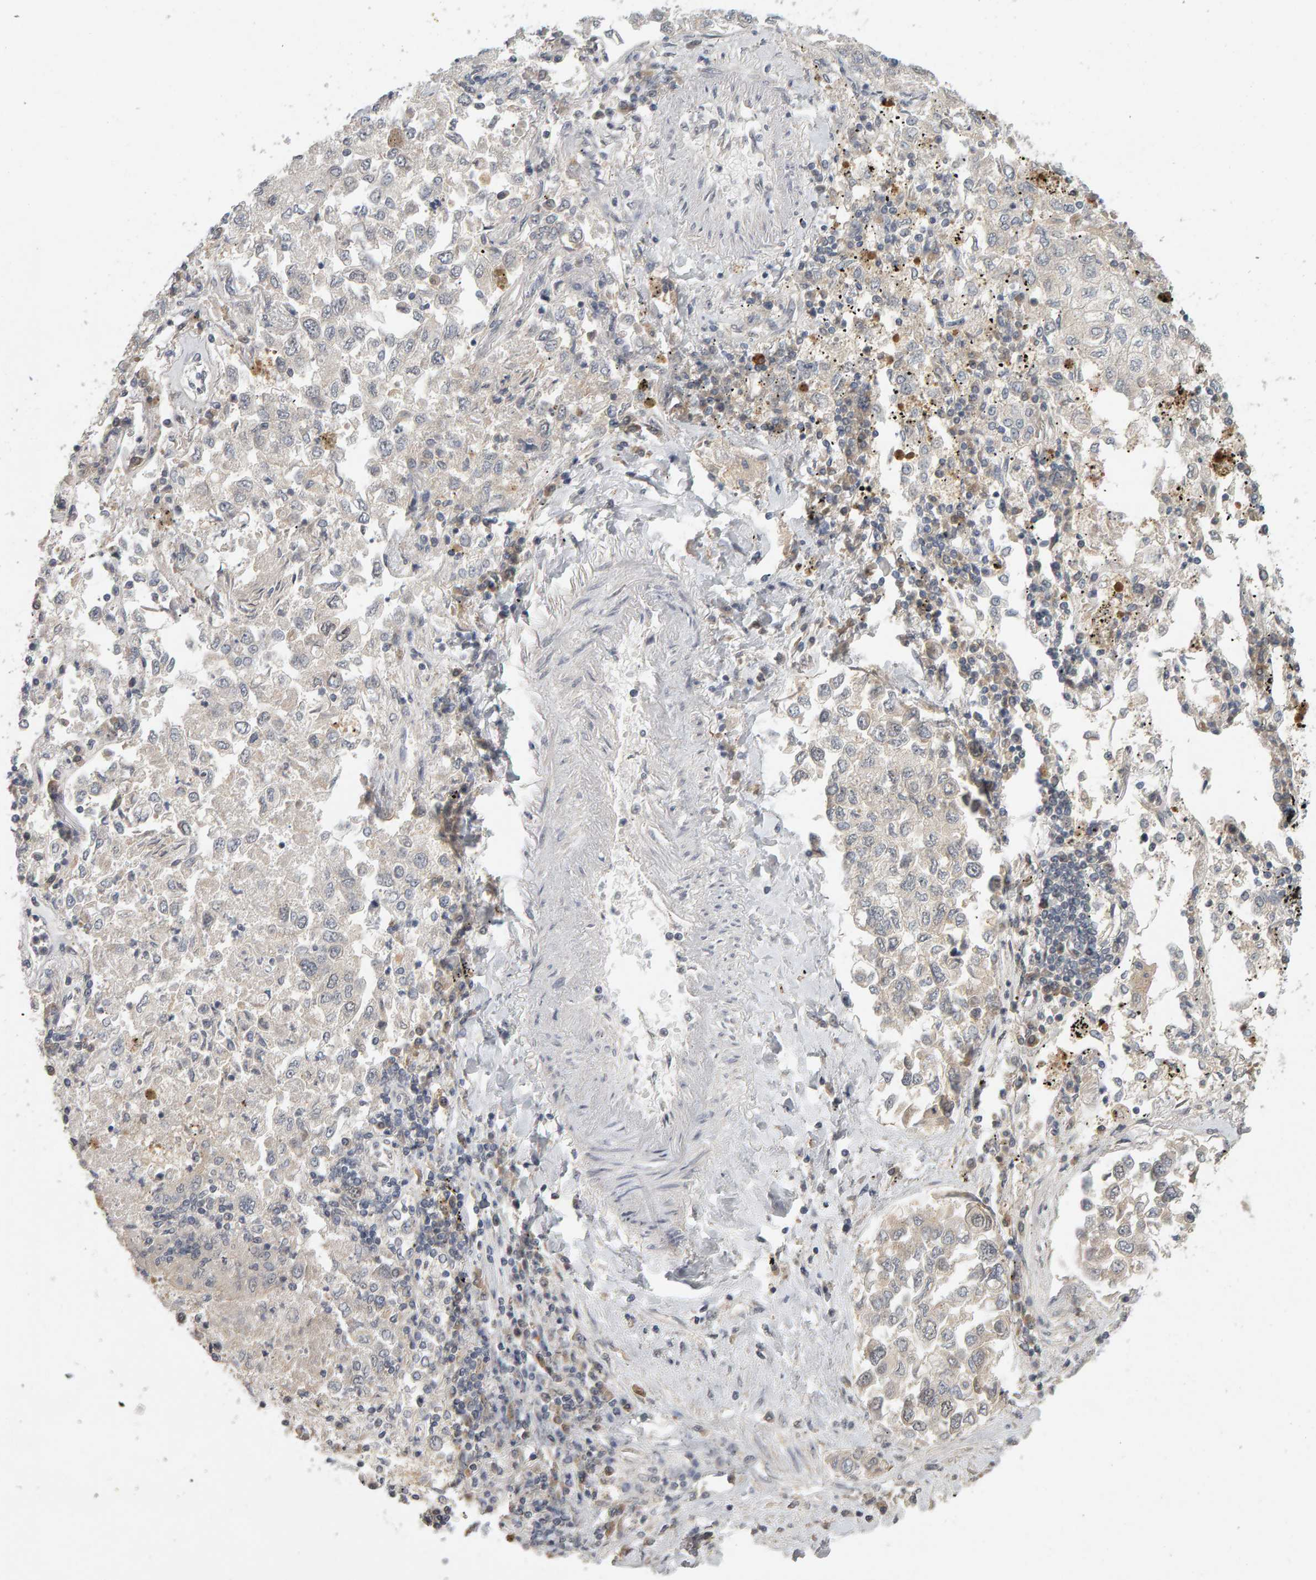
{"staining": {"intensity": "negative", "quantity": "none", "location": "none"}, "tissue": "lung cancer", "cell_type": "Tumor cells", "image_type": "cancer", "snomed": [{"axis": "morphology", "description": "Inflammation, NOS"}, {"axis": "morphology", "description": "Adenocarcinoma, NOS"}, {"axis": "topography", "description": "Lung"}], "caption": "Tumor cells are negative for brown protein staining in lung cancer (adenocarcinoma).", "gene": "CDCA5", "patient": {"sex": "male", "age": 63}}